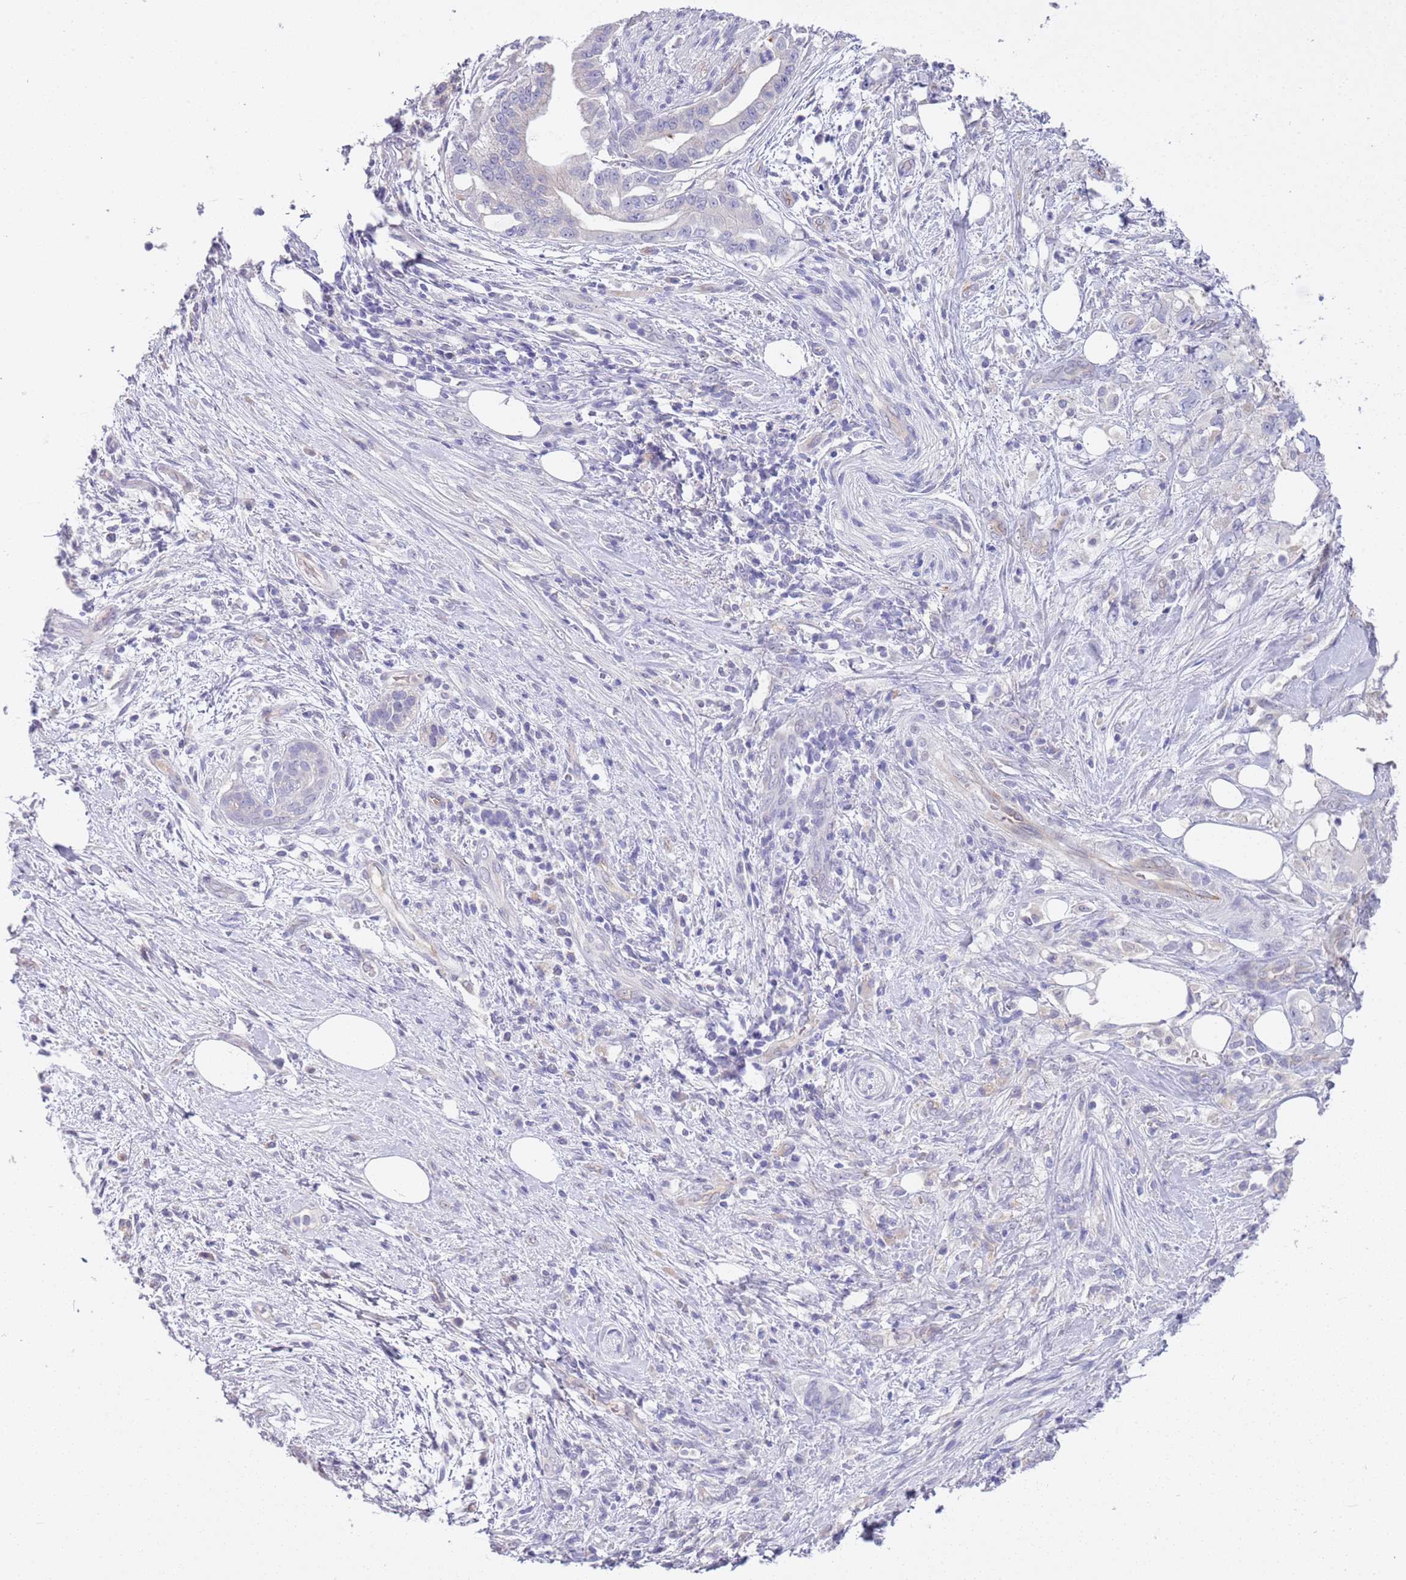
{"staining": {"intensity": "negative", "quantity": "none", "location": "none"}, "tissue": "pancreatic cancer", "cell_type": "Tumor cells", "image_type": "cancer", "snomed": [{"axis": "morphology", "description": "Adenocarcinoma, NOS"}, {"axis": "topography", "description": "Pancreas"}], "caption": "An image of pancreatic cancer stained for a protein displays no brown staining in tumor cells.", "gene": "BRMS1L", "patient": {"sex": "female", "age": 61}}